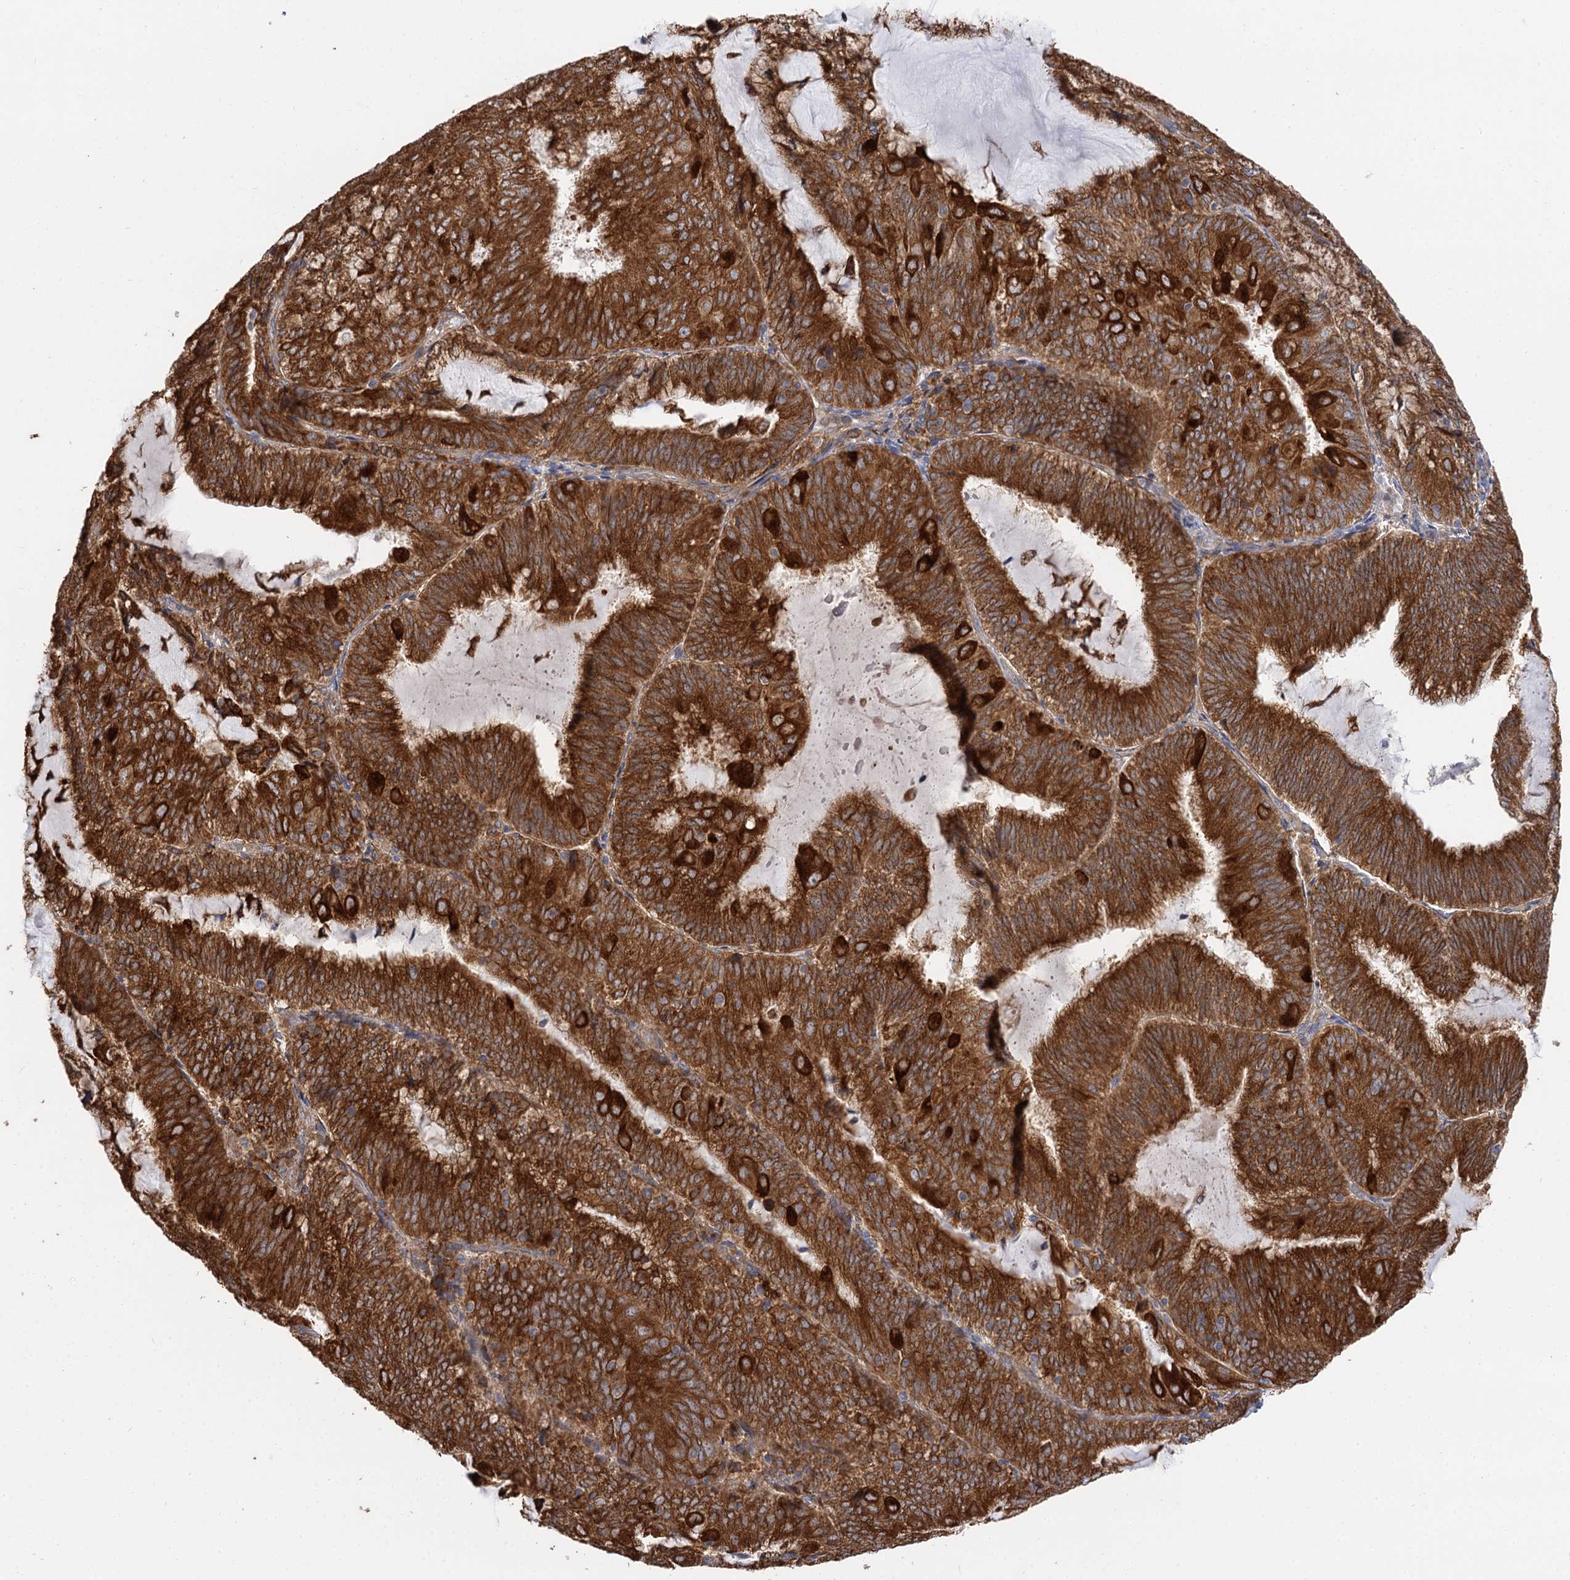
{"staining": {"intensity": "strong", "quantity": ">75%", "location": "cytoplasmic/membranous"}, "tissue": "endometrial cancer", "cell_type": "Tumor cells", "image_type": "cancer", "snomed": [{"axis": "morphology", "description": "Adenocarcinoma, NOS"}, {"axis": "topography", "description": "Endometrium"}], "caption": "A high amount of strong cytoplasmic/membranous positivity is appreciated in approximately >75% of tumor cells in endometrial cancer (adenocarcinoma) tissue.", "gene": "PPIP5K2", "patient": {"sex": "female", "age": 81}}